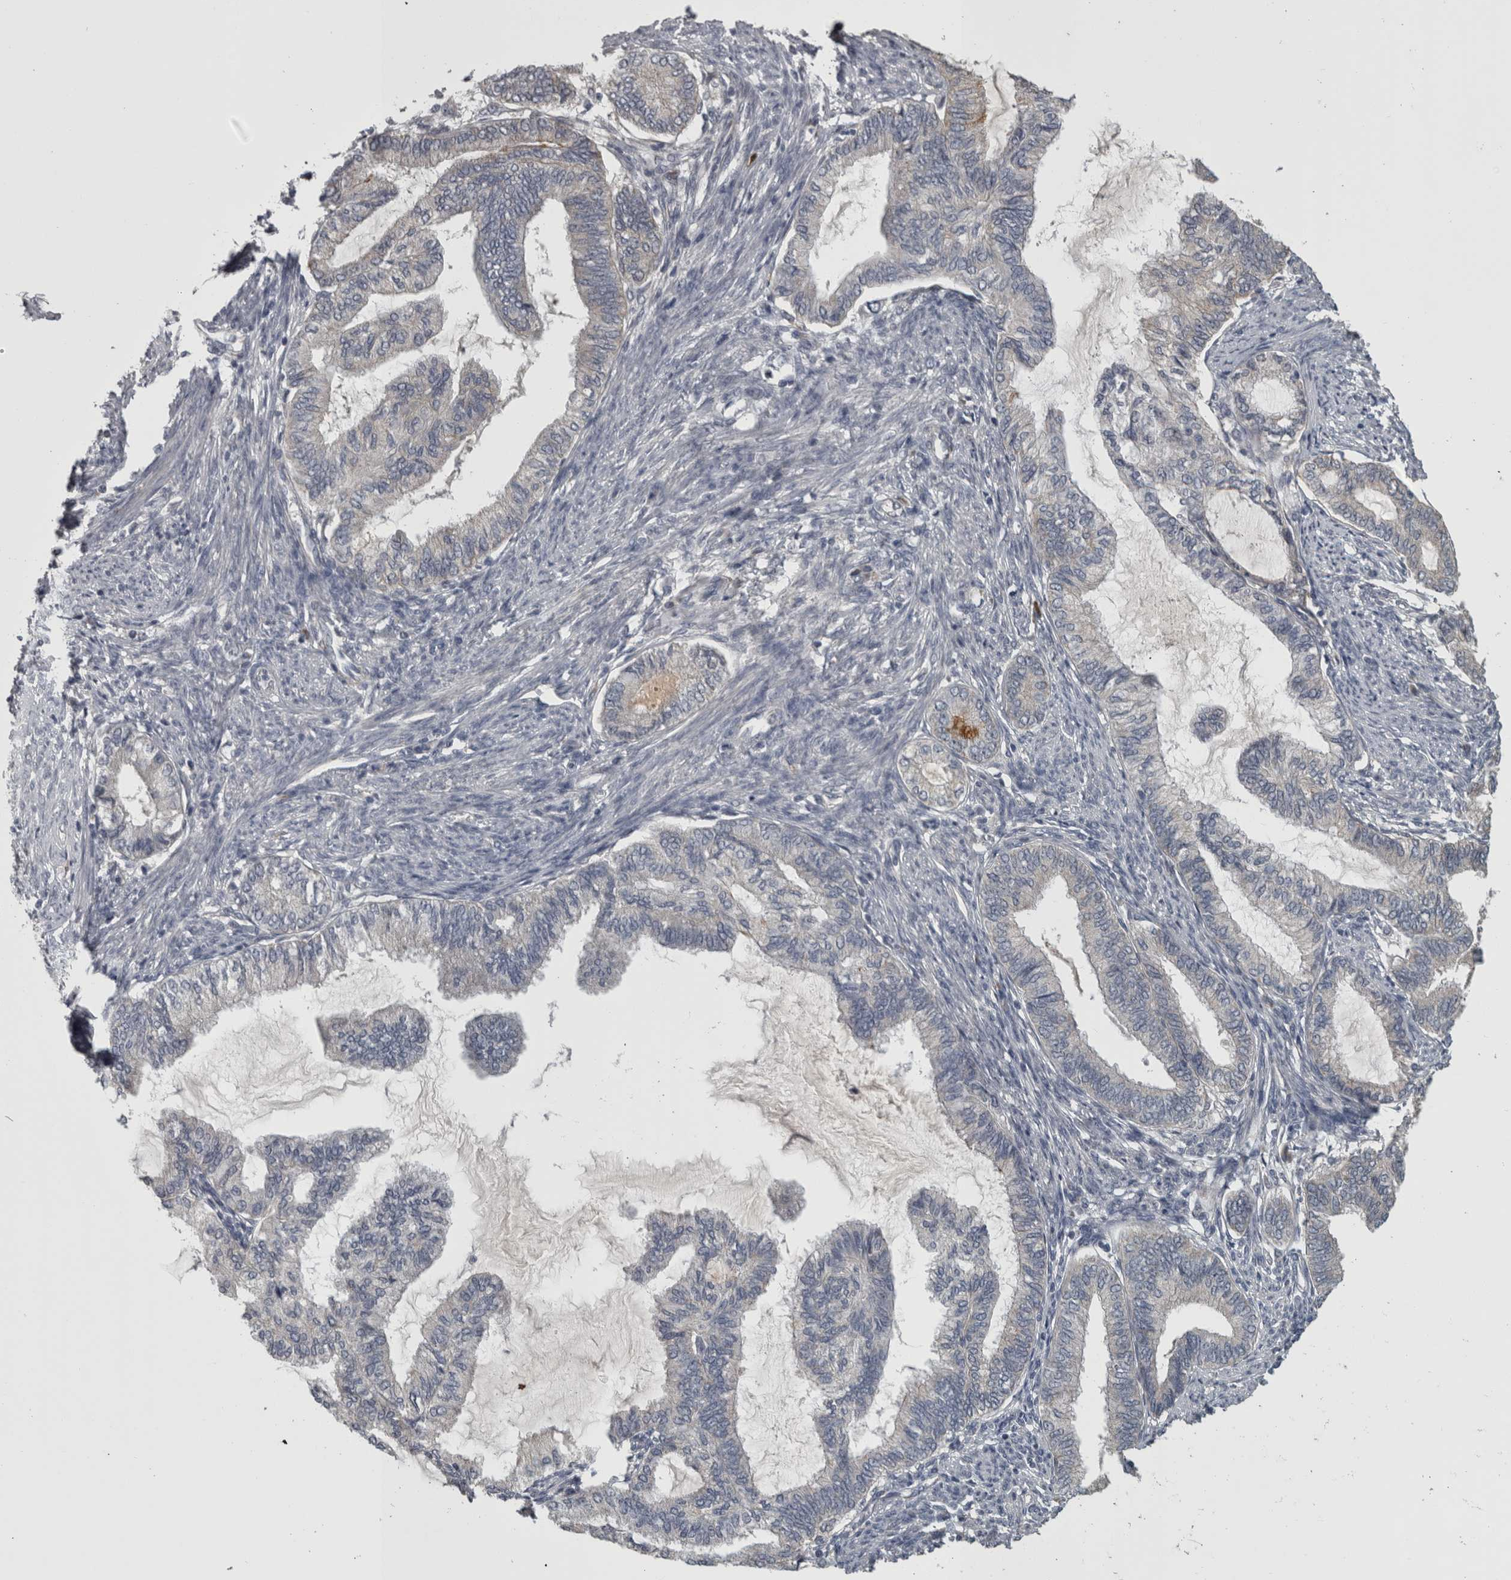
{"staining": {"intensity": "negative", "quantity": "none", "location": "none"}, "tissue": "endometrial cancer", "cell_type": "Tumor cells", "image_type": "cancer", "snomed": [{"axis": "morphology", "description": "Adenocarcinoma, NOS"}, {"axis": "topography", "description": "Endometrium"}], "caption": "IHC of human endometrial cancer (adenocarcinoma) exhibits no staining in tumor cells.", "gene": "DBT", "patient": {"sex": "female", "age": 86}}